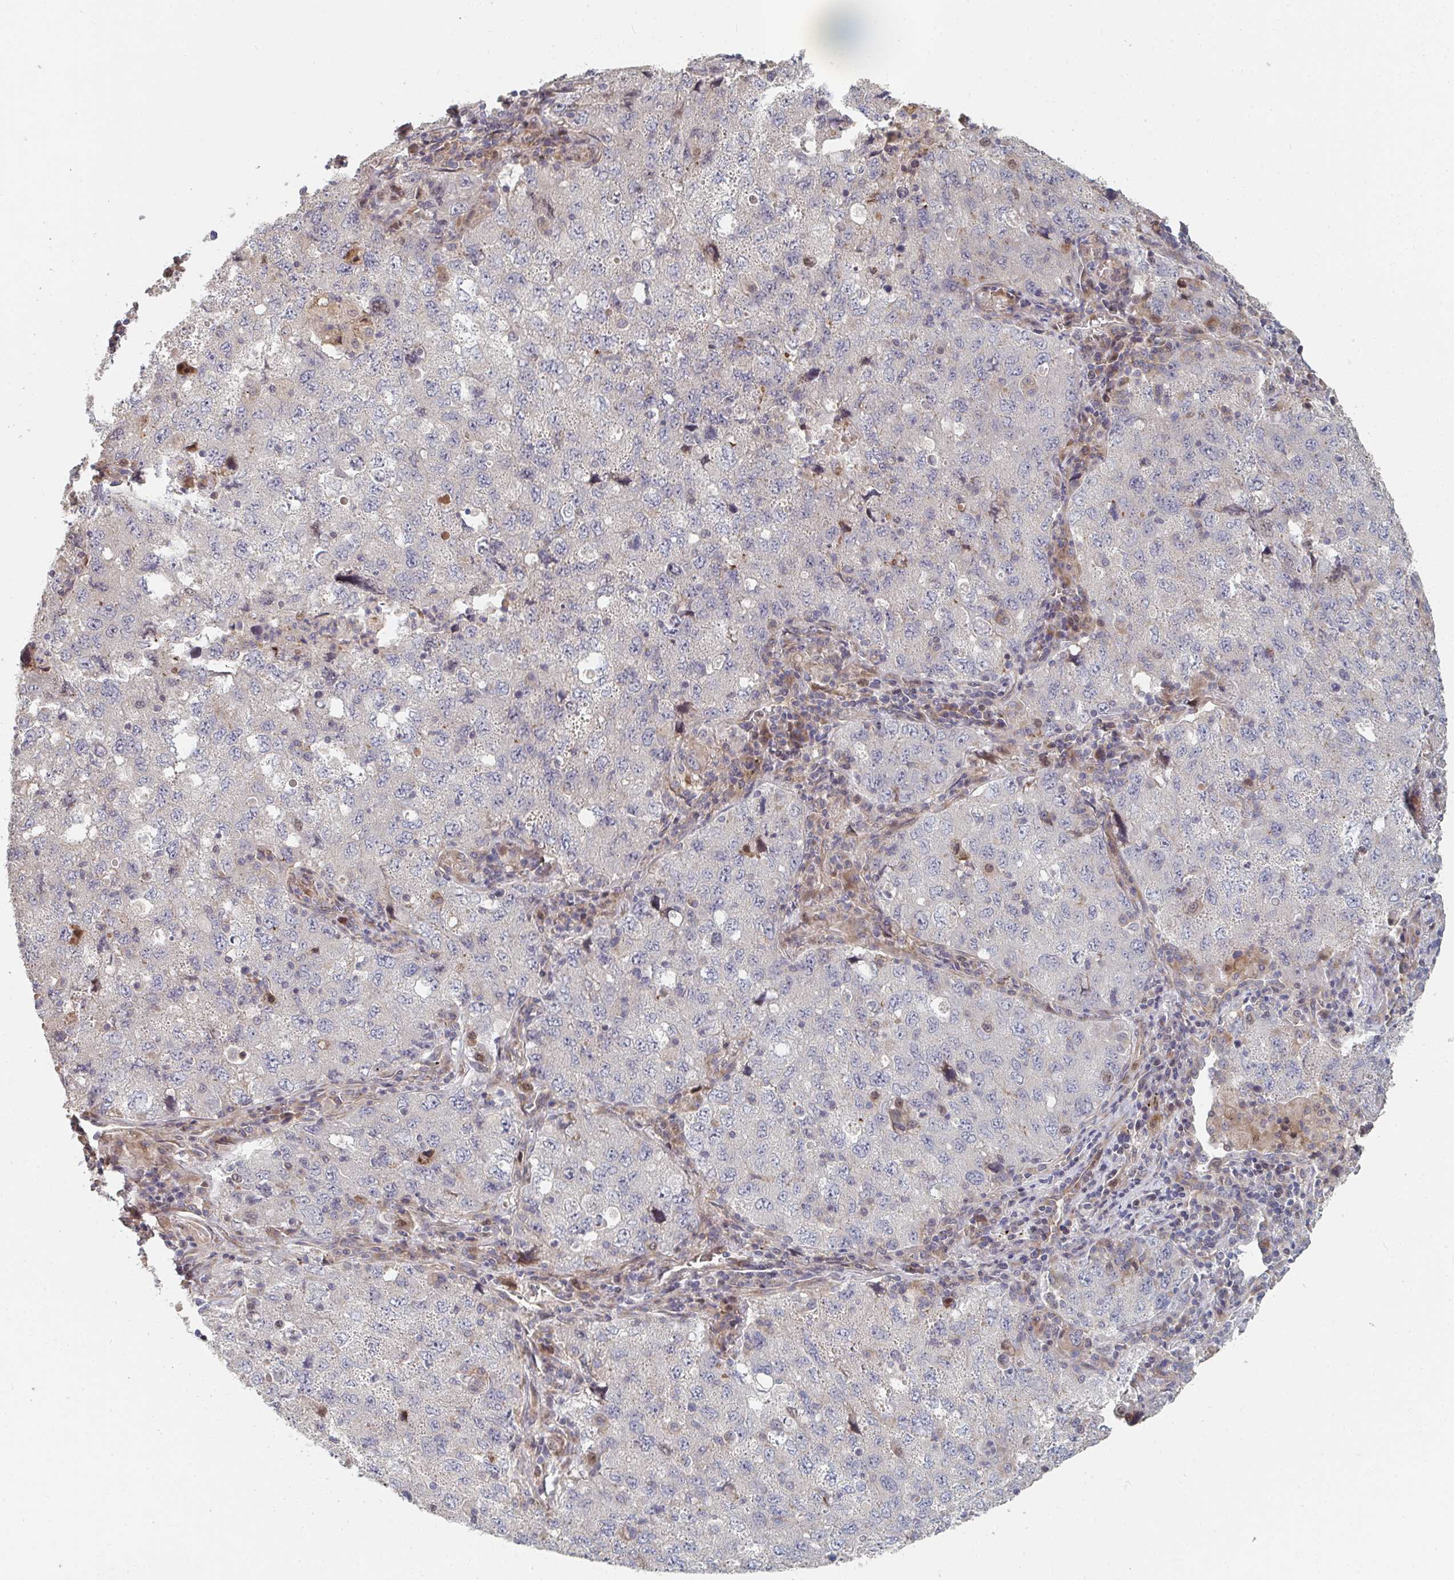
{"staining": {"intensity": "negative", "quantity": "none", "location": "none"}, "tissue": "lung cancer", "cell_type": "Tumor cells", "image_type": "cancer", "snomed": [{"axis": "morphology", "description": "Adenocarcinoma, NOS"}, {"axis": "topography", "description": "Lung"}], "caption": "Tumor cells are negative for brown protein staining in lung cancer.", "gene": "PTEN", "patient": {"sex": "female", "age": 57}}